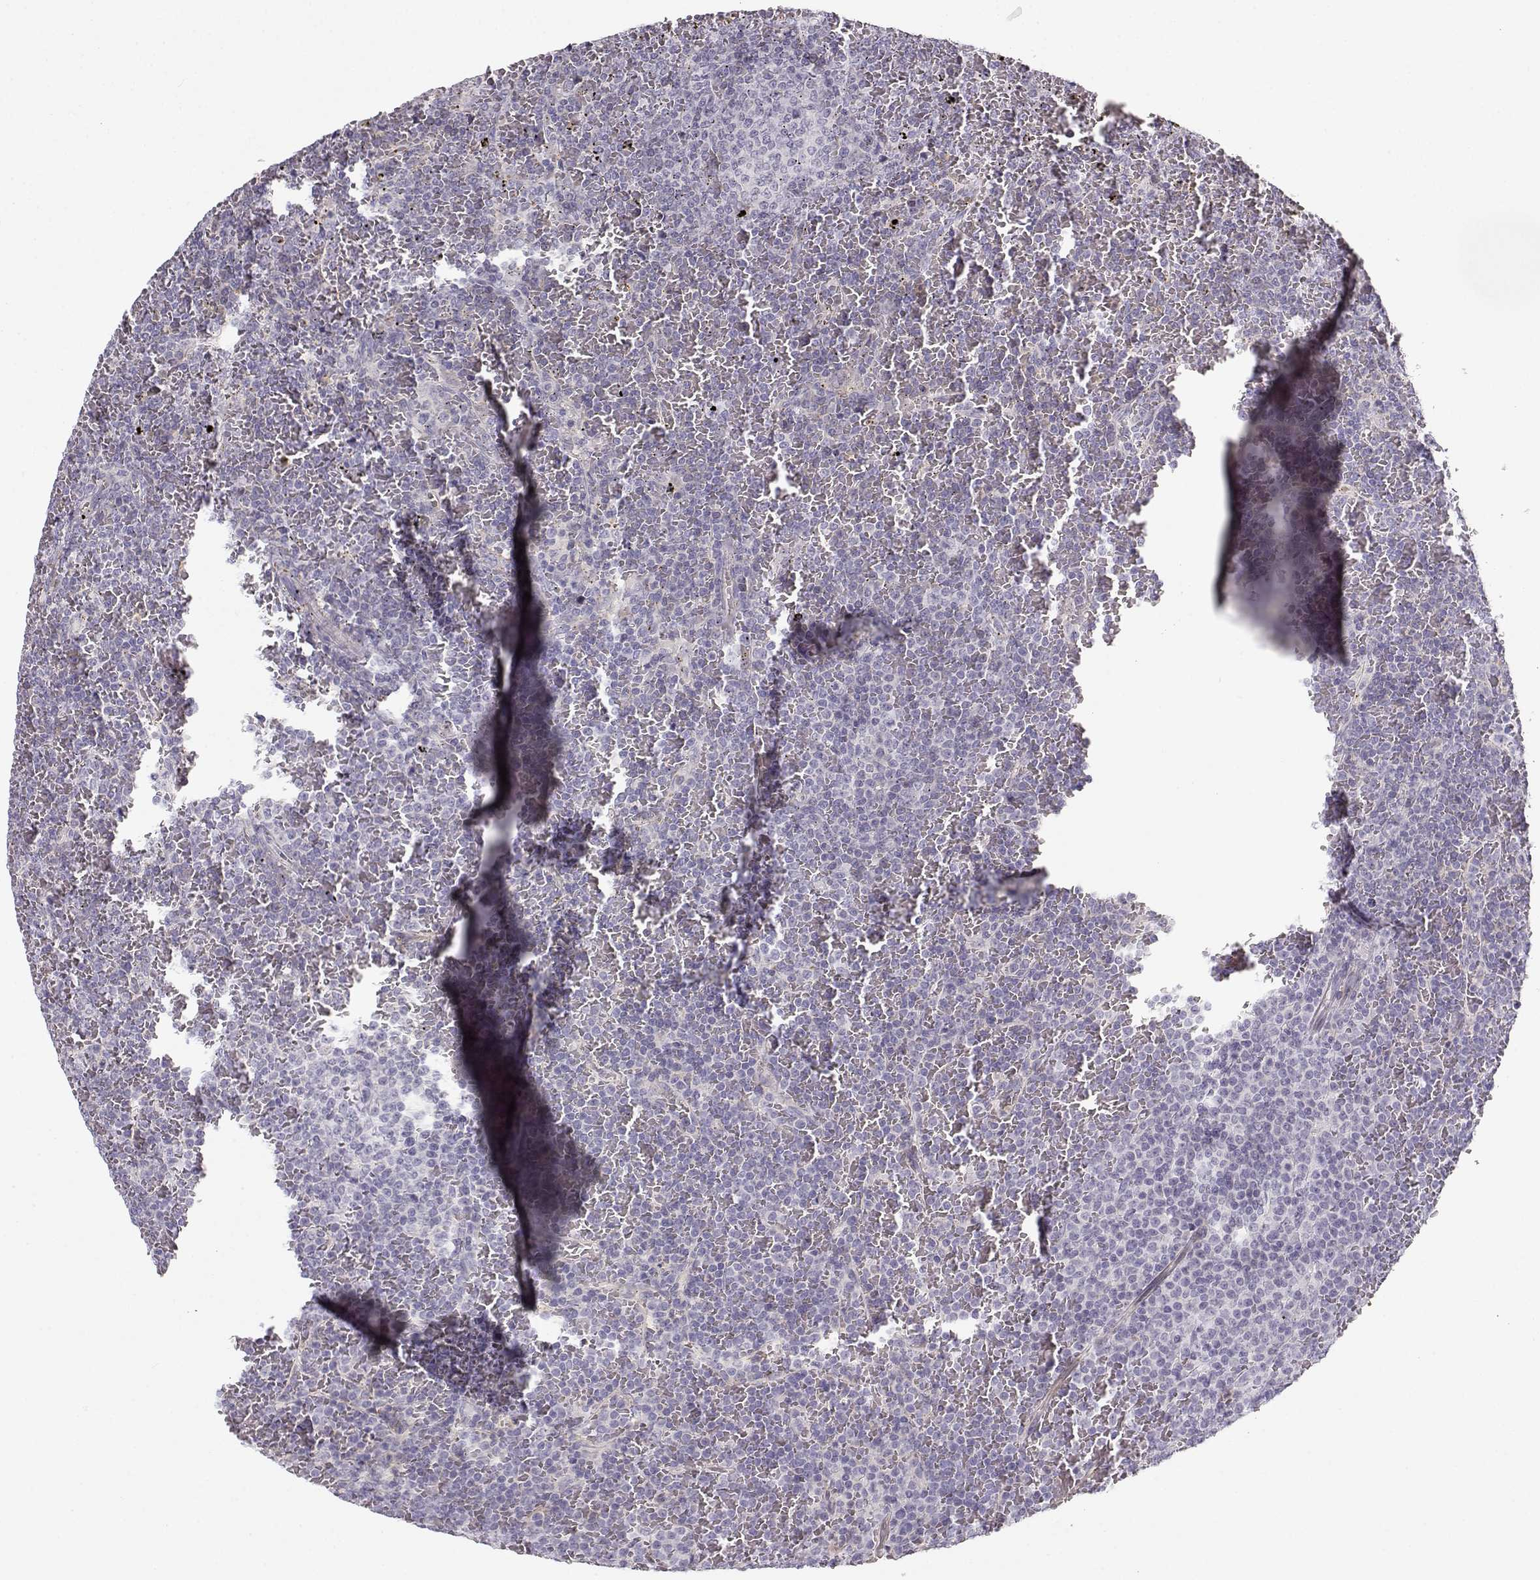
{"staining": {"intensity": "negative", "quantity": "none", "location": "none"}, "tissue": "lymphoma", "cell_type": "Tumor cells", "image_type": "cancer", "snomed": [{"axis": "morphology", "description": "Malignant lymphoma, non-Hodgkin's type, Low grade"}, {"axis": "topography", "description": "Spleen"}], "caption": "Lymphoma stained for a protein using immunohistochemistry (IHC) shows no expression tumor cells.", "gene": "MYO1A", "patient": {"sex": "female", "age": 77}}